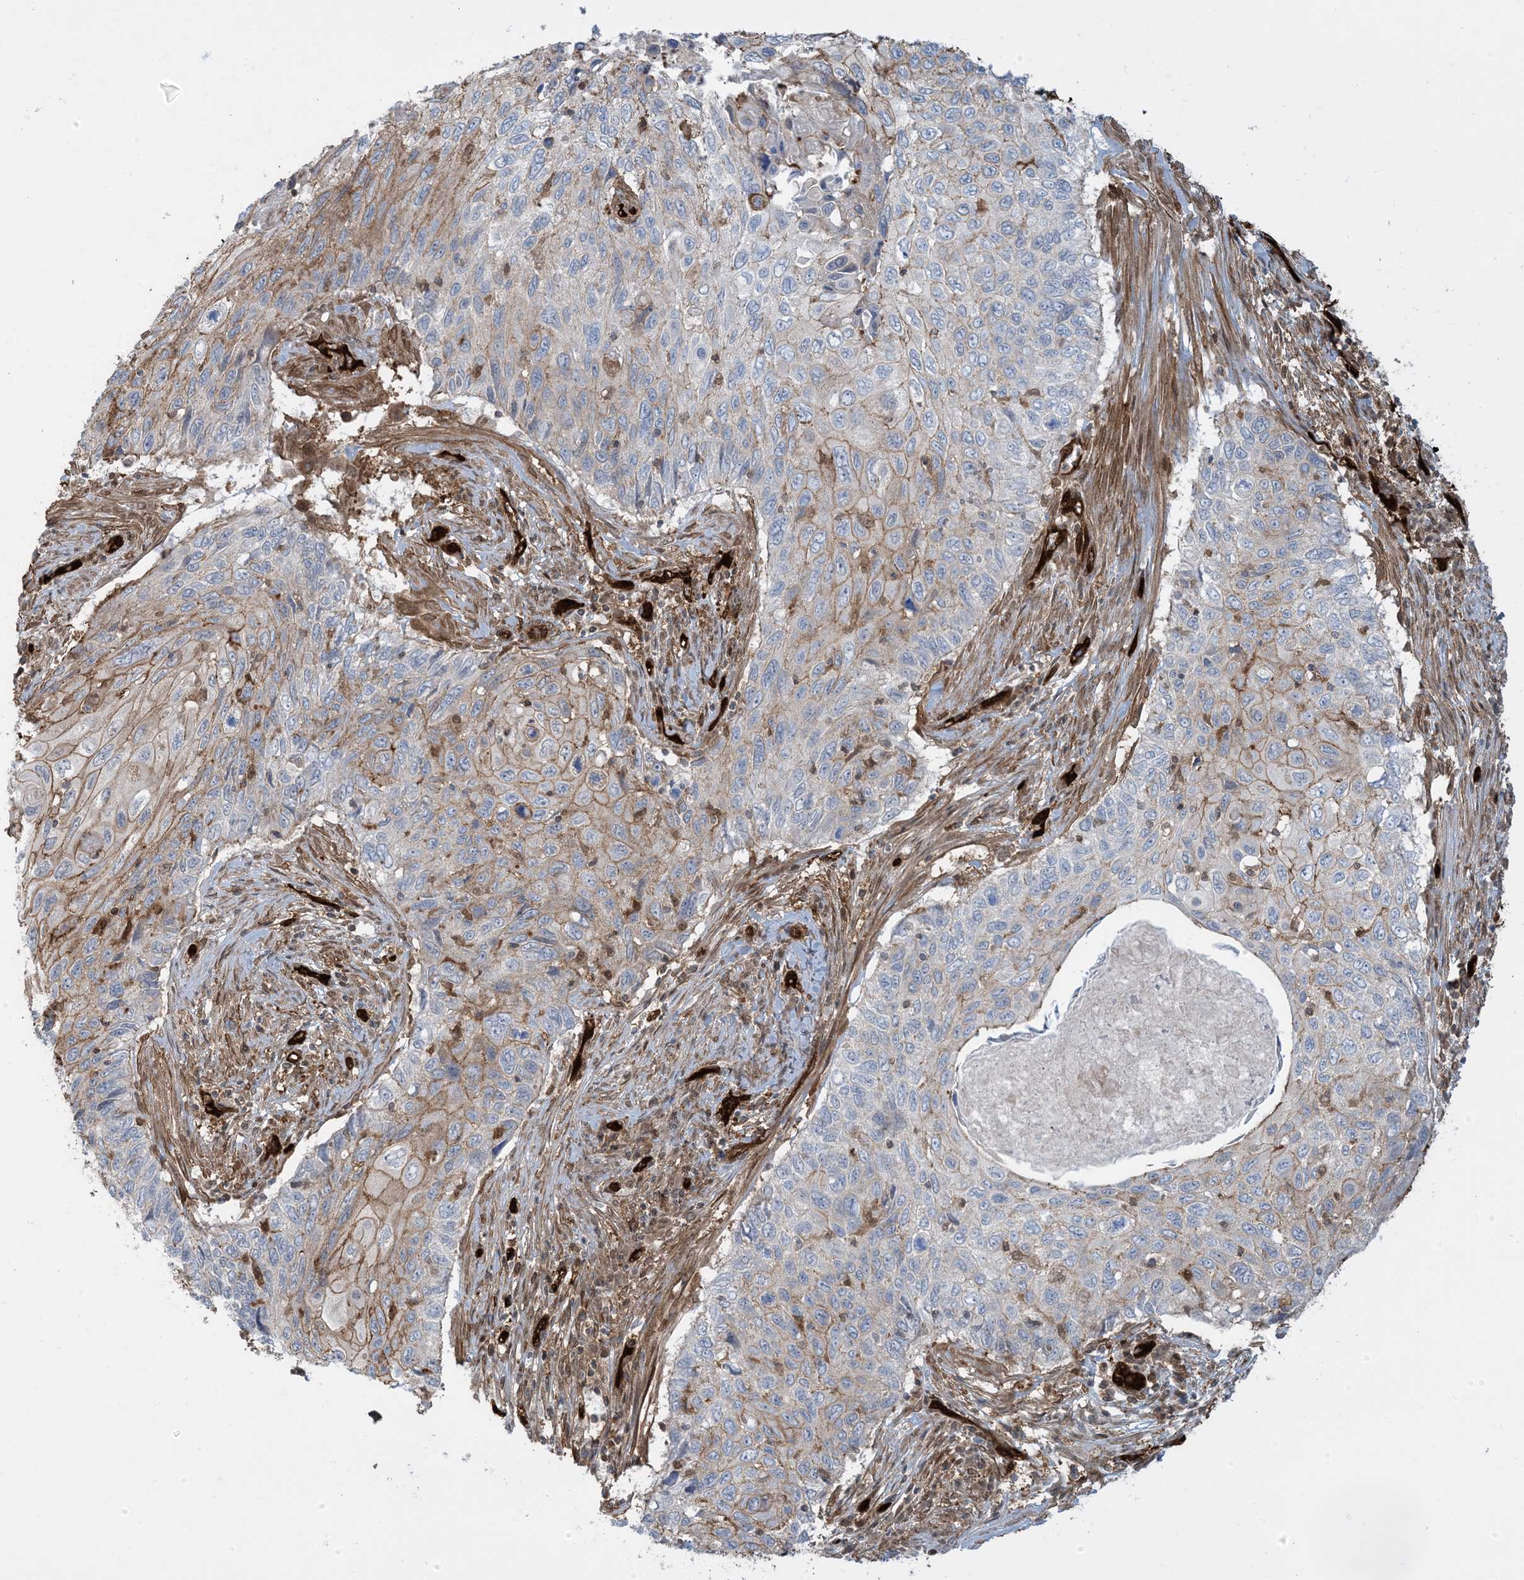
{"staining": {"intensity": "moderate", "quantity": "25%-75%", "location": "cytoplasmic/membranous"}, "tissue": "cervical cancer", "cell_type": "Tumor cells", "image_type": "cancer", "snomed": [{"axis": "morphology", "description": "Squamous cell carcinoma, NOS"}, {"axis": "topography", "description": "Cervix"}], "caption": "Immunohistochemical staining of human cervical squamous cell carcinoma displays medium levels of moderate cytoplasmic/membranous protein staining in approximately 25%-75% of tumor cells.", "gene": "PPM1F", "patient": {"sex": "female", "age": 70}}